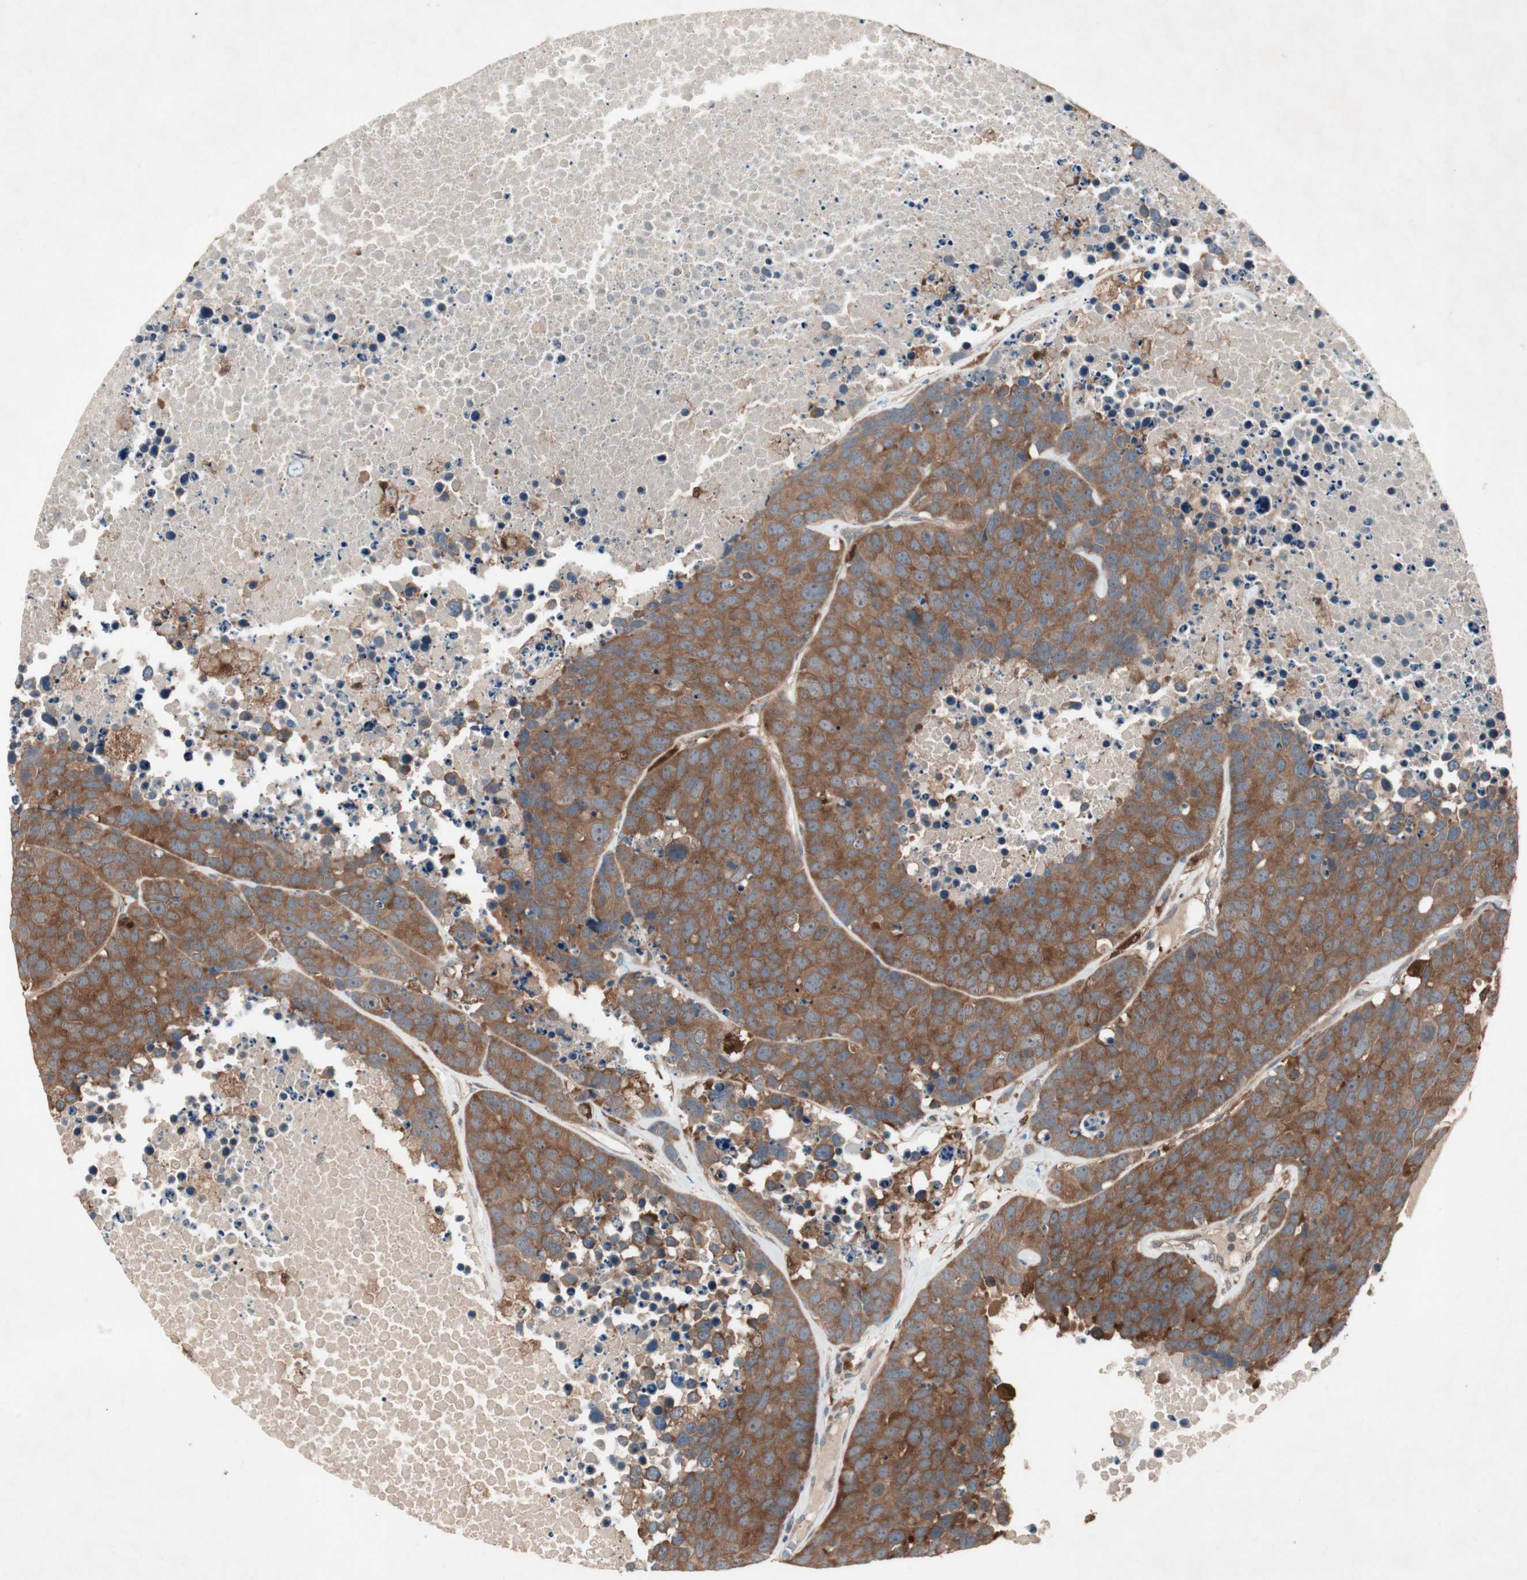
{"staining": {"intensity": "strong", "quantity": ">75%", "location": "cytoplasmic/membranous"}, "tissue": "carcinoid", "cell_type": "Tumor cells", "image_type": "cancer", "snomed": [{"axis": "morphology", "description": "Carcinoid, malignant, NOS"}, {"axis": "topography", "description": "Lung"}], "caption": "A high-resolution photomicrograph shows IHC staining of carcinoid (malignant), which demonstrates strong cytoplasmic/membranous expression in about >75% of tumor cells.", "gene": "SDSL", "patient": {"sex": "male", "age": 60}}